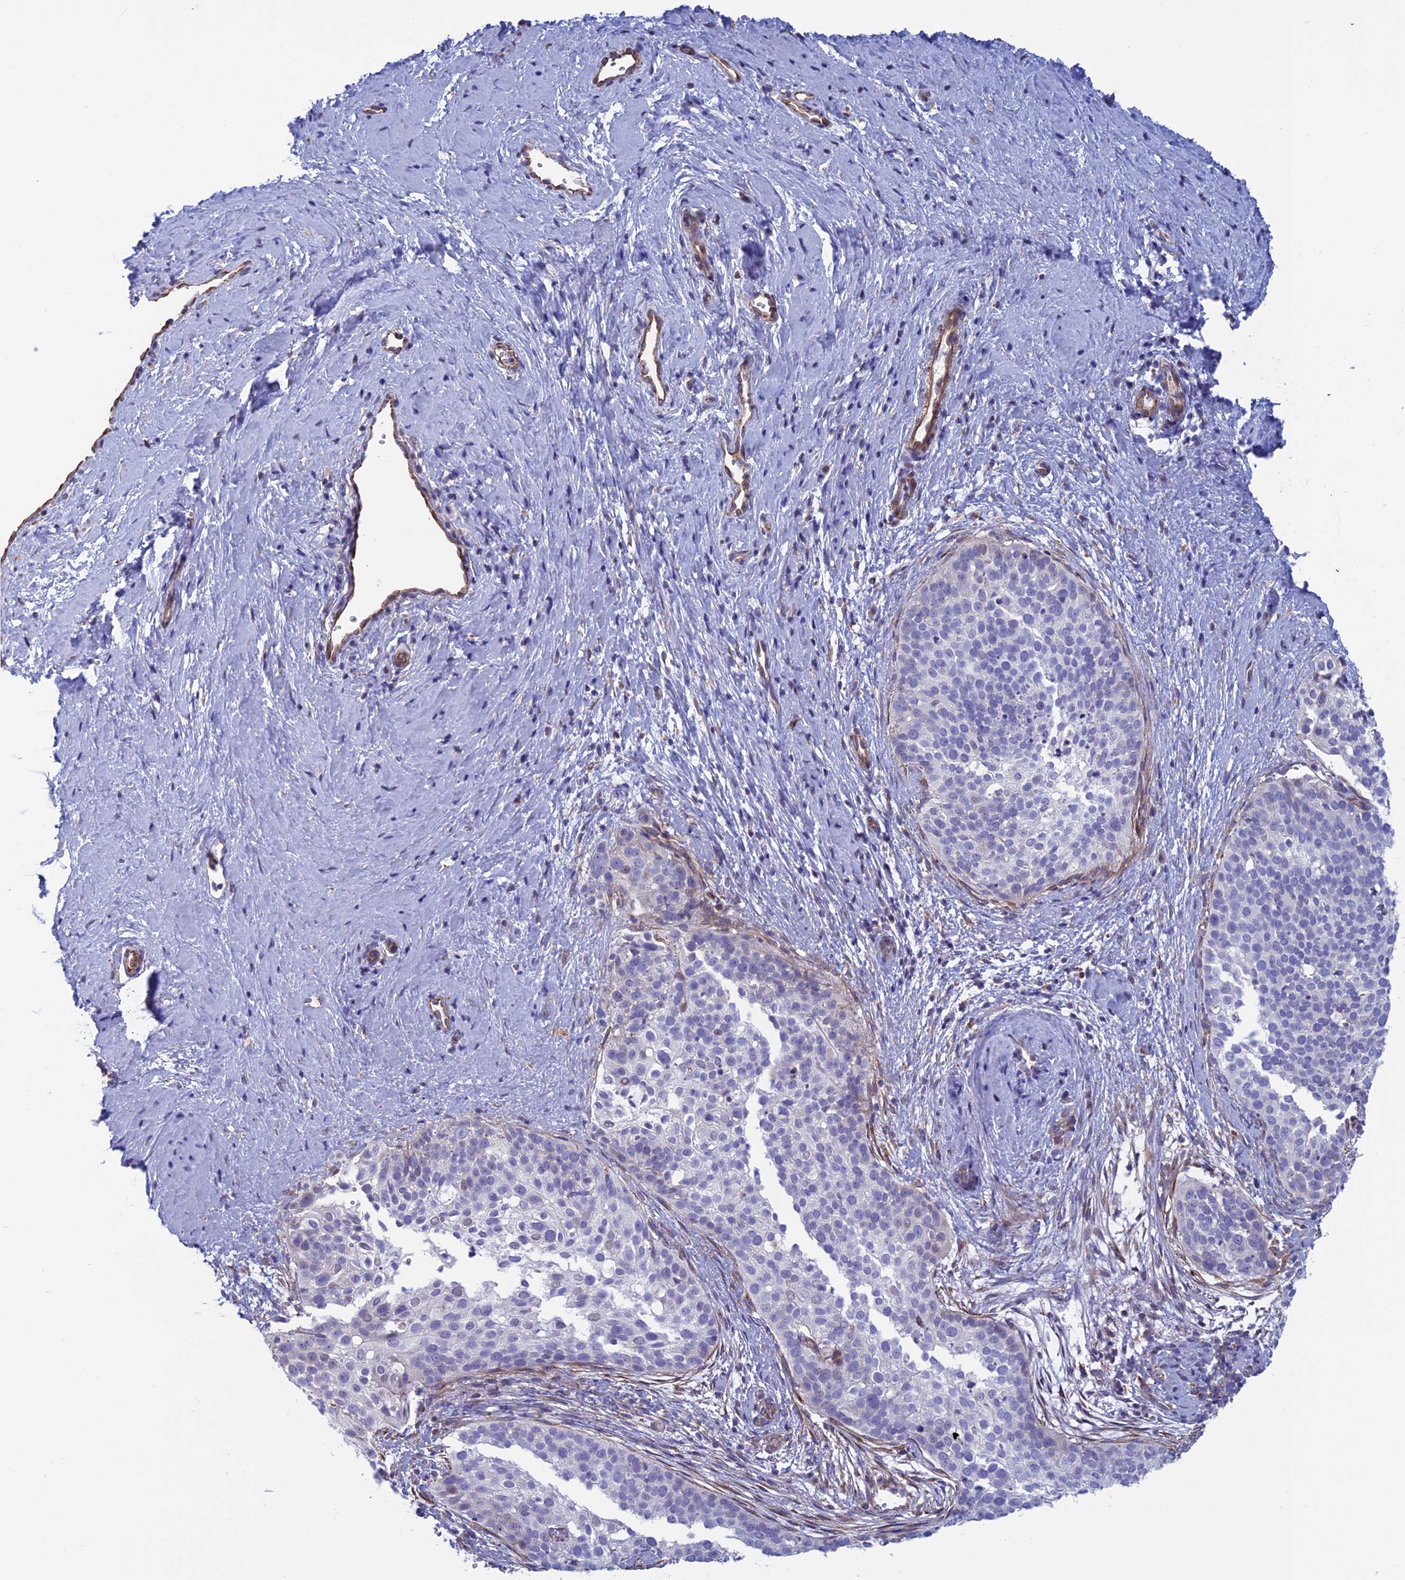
{"staining": {"intensity": "negative", "quantity": "none", "location": "none"}, "tissue": "cervical cancer", "cell_type": "Tumor cells", "image_type": "cancer", "snomed": [{"axis": "morphology", "description": "Squamous cell carcinoma, NOS"}, {"axis": "topography", "description": "Cervix"}], "caption": "This is an immunohistochemistry photomicrograph of human squamous cell carcinoma (cervical). There is no positivity in tumor cells.", "gene": "BCL2L10", "patient": {"sex": "female", "age": 44}}